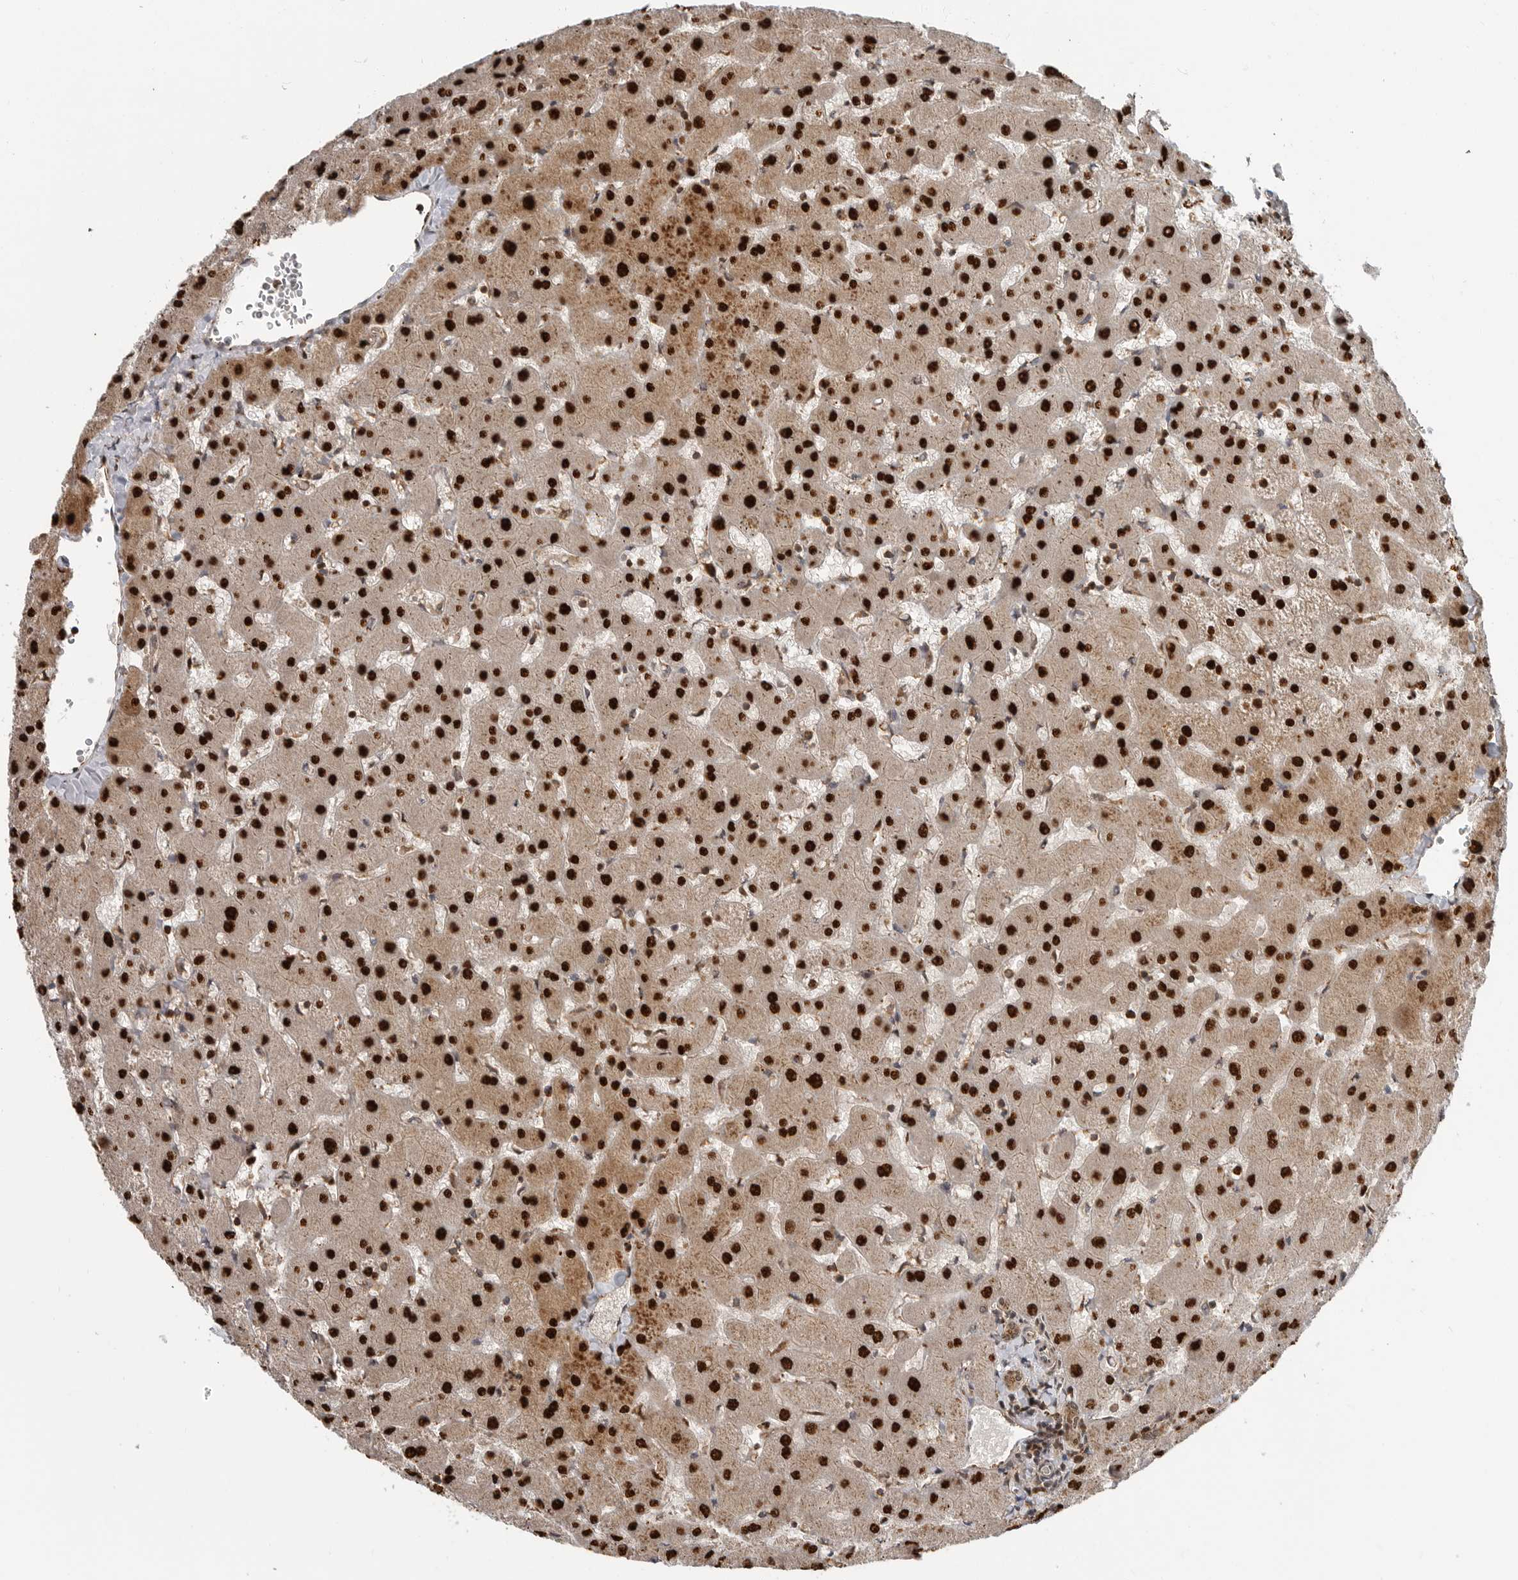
{"staining": {"intensity": "moderate", "quantity": ">75%", "location": "cytoplasmic/membranous"}, "tissue": "liver", "cell_type": "Cholangiocytes", "image_type": "normal", "snomed": [{"axis": "morphology", "description": "Normal tissue, NOS"}, {"axis": "topography", "description": "Liver"}], "caption": "IHC staining of benign liver, which exhibits medium levels of moderate cytoplasmic/membranous expression in approximately >75% of cholangiocytes indicating moderate cytoplasmic/membranous protein positivity. The staining was performed using DAB (3,3'-diaminobenzidine) (brown) for protein detection and nuclei were counterstained in hematoxylin (blue).", "gene": "STRAP", "patient": {"sex": "female", "age": 63}}